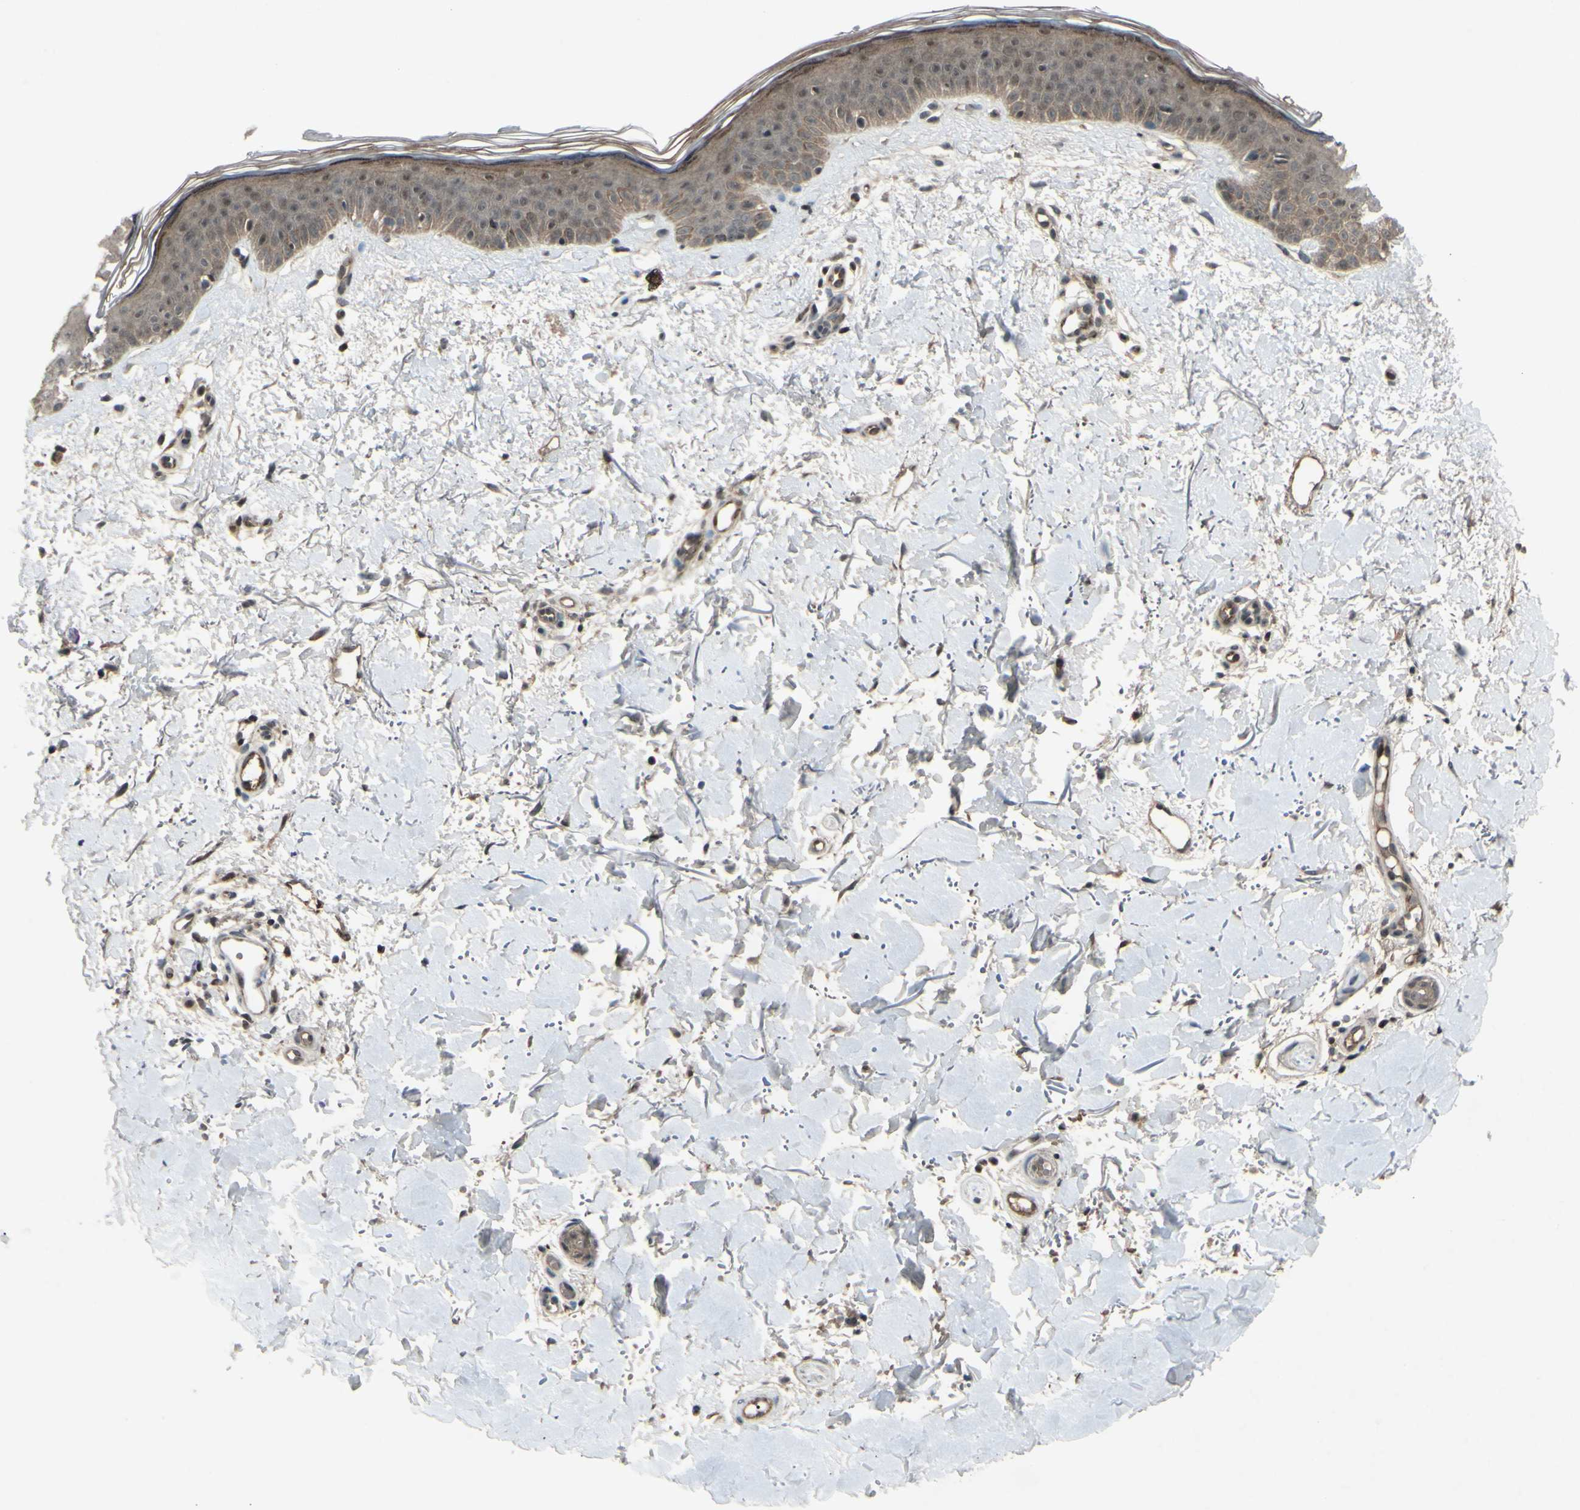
{"staining": {"intensity": "moderate", "quantity": ">75%", "location": "cytoplasmic/membranous"}, "tissue": "skin", "cell_type": "Fibroblasts", "image_type": "normal", "snomed": [{"axis": "morphology", "description": "Normal tissue, NOS"}, {"axis": "topography", "description": "Skin"}], "caption": "Skin stained with DAB (3,3'-diaminobenzidine) immunohistochemistry (IHC) reveals medium levels of moderate cytoplasmic/membranous expression in approximately >75% of fibroblasts.", "gene": "SNW1", "patient": {"sex": "female", "age": 56}}